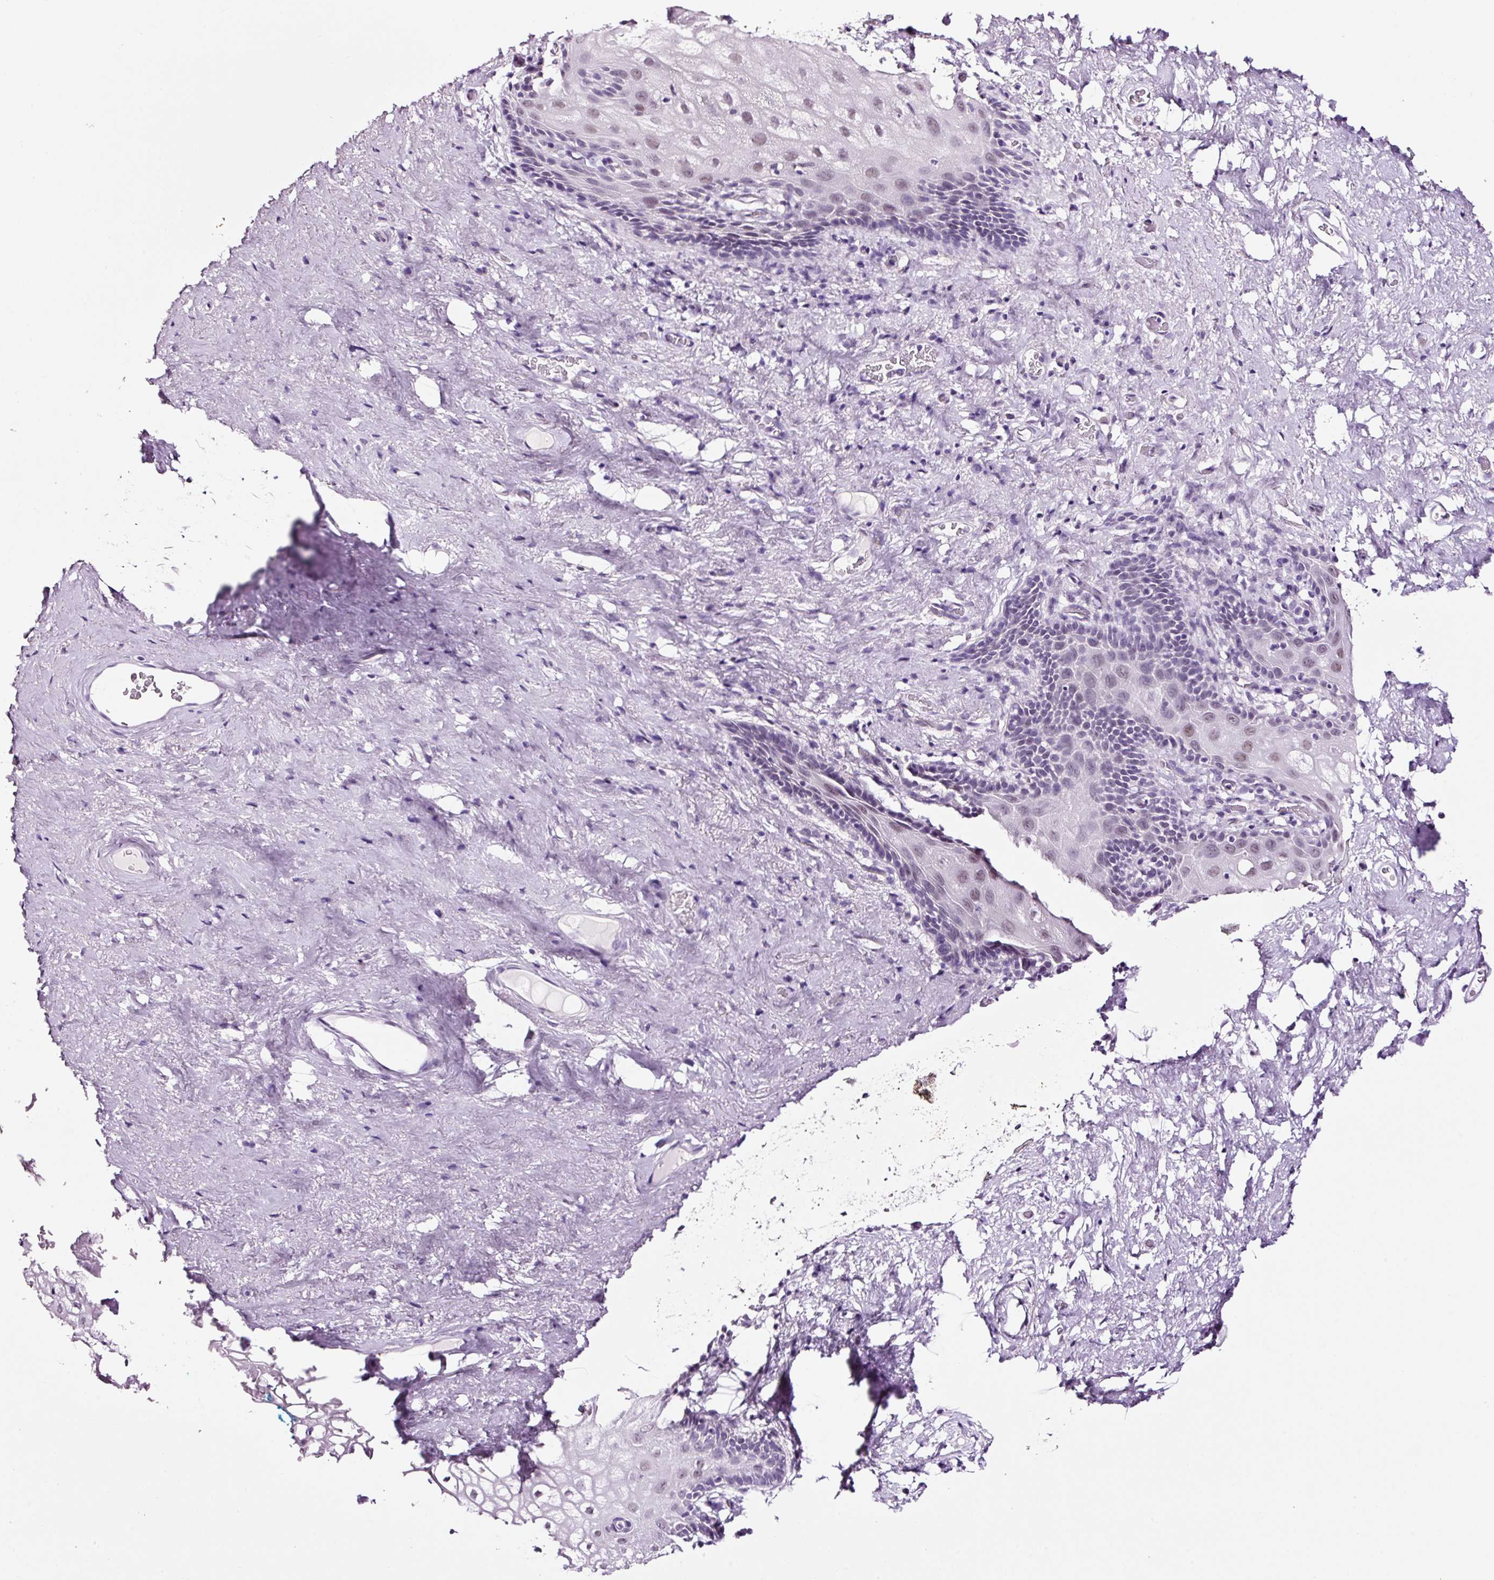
{"staining": {"intensity": "negative", "quantity": "none", "location": "none"}, "tissue": "vagina", "cell_type": "Squamous epithelial cells", "image_type": "normal", "snomed": [{"axis": "morphology", "description": "Normal tissue, NOS"}, {"axis": "topography", "description": "Vagina"}, {"axis": "topography", "description": "Peripheral nerve tissue"}], "caption": "Image shows no significant protein staining in squamous epithelial cells of normal vagina. Brightfield microscopy of IHC stained with DAB (brown) and hematoxylin (blue), captured at high magnification.", "gene": "RTF2", "patient": {"sex": "female", "age": 71}}